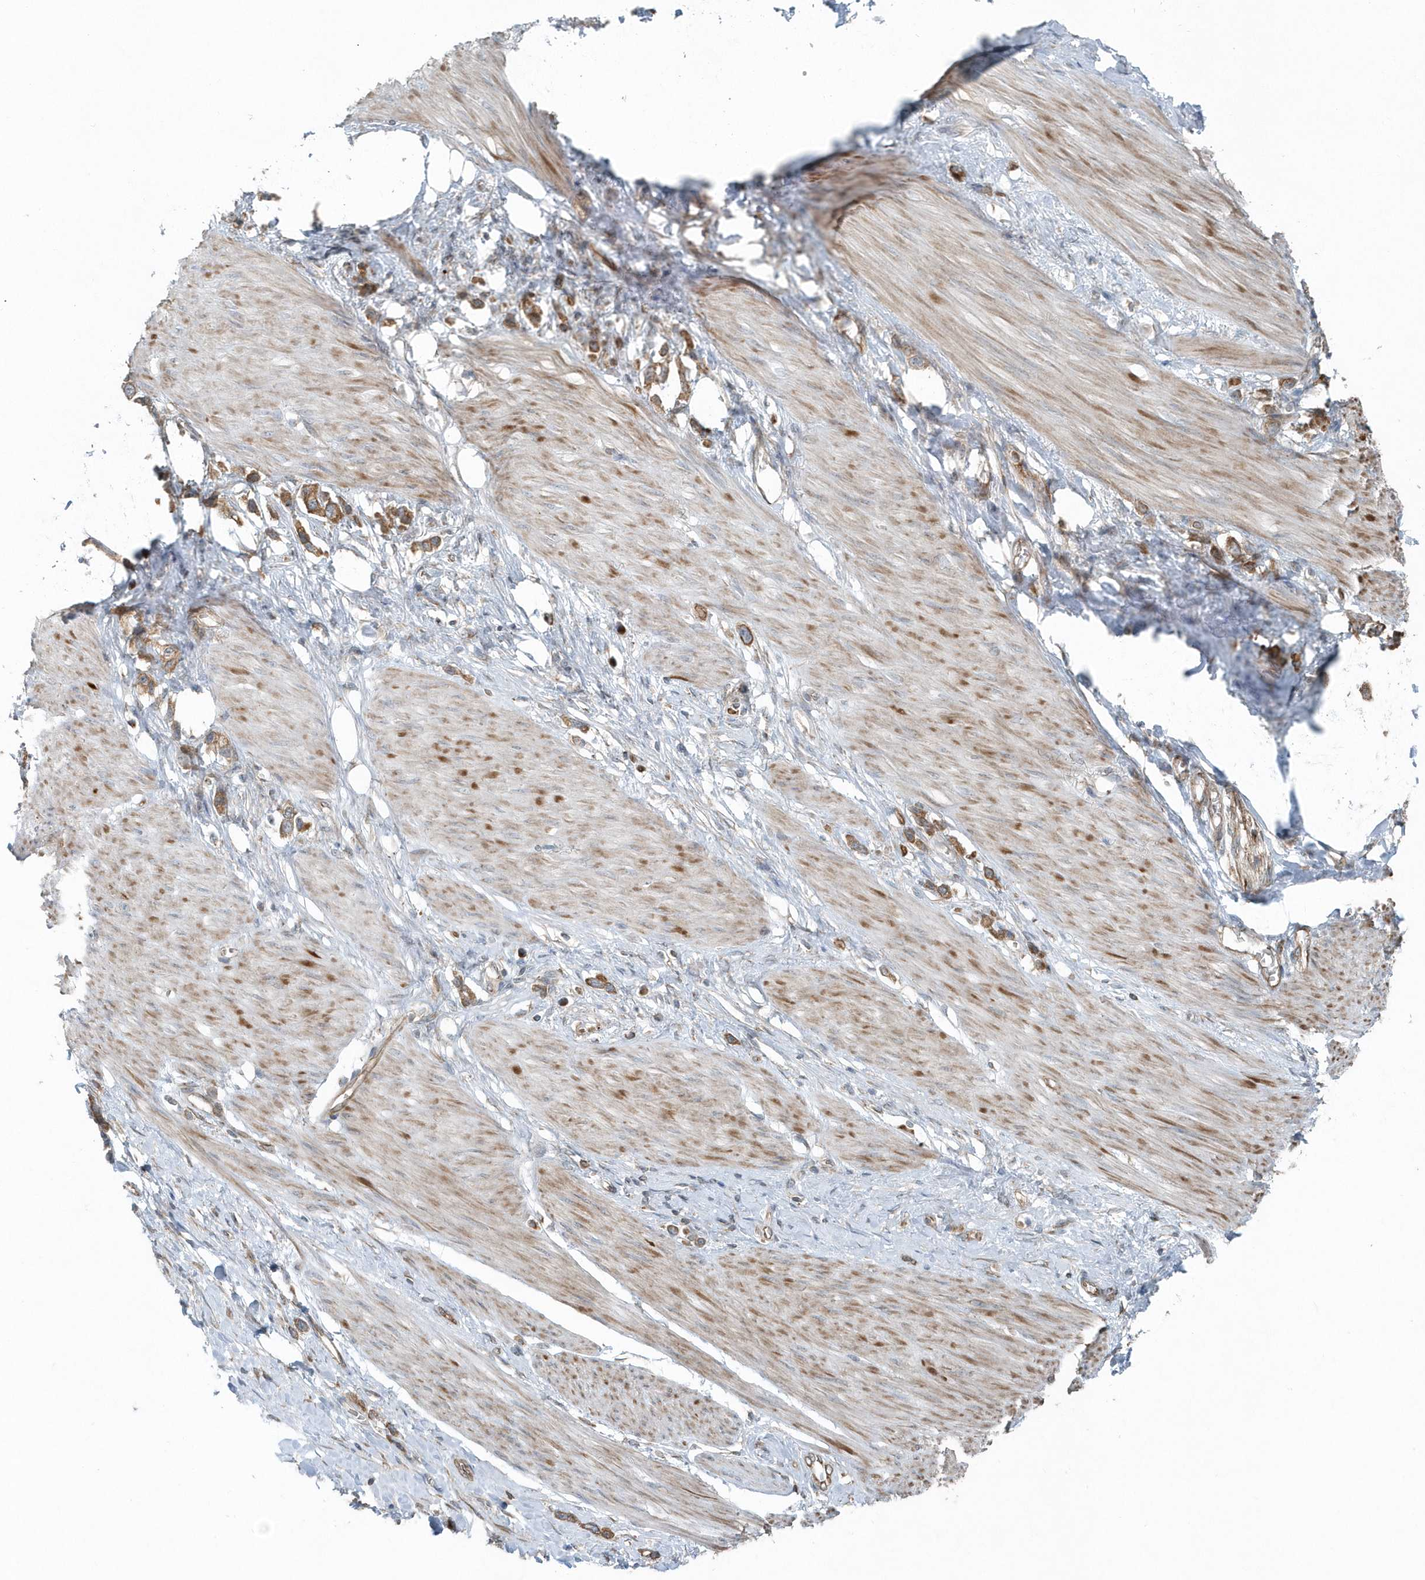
{"staining": {"intensity": "moderate", "quantity": ">75%", "location": "cytoplasmic/membranous"}, "tissue": "stomach cancer", "cell_type": "Tumor cells", "image_type": "cancer", "snomed": [{"axis": "morphology", "description": "Adenocarcinoma, NOS"}, {"axis": "topography", "description": "Stomach"}], "caption": "Tumor cells reveal medium levels of moderate cytoplasmic/membranous expression in about >75% of cells in human adenocarcinoma (stomach).", "gene": "GCC2", "patient": {"sex": "female", "age": 65}}